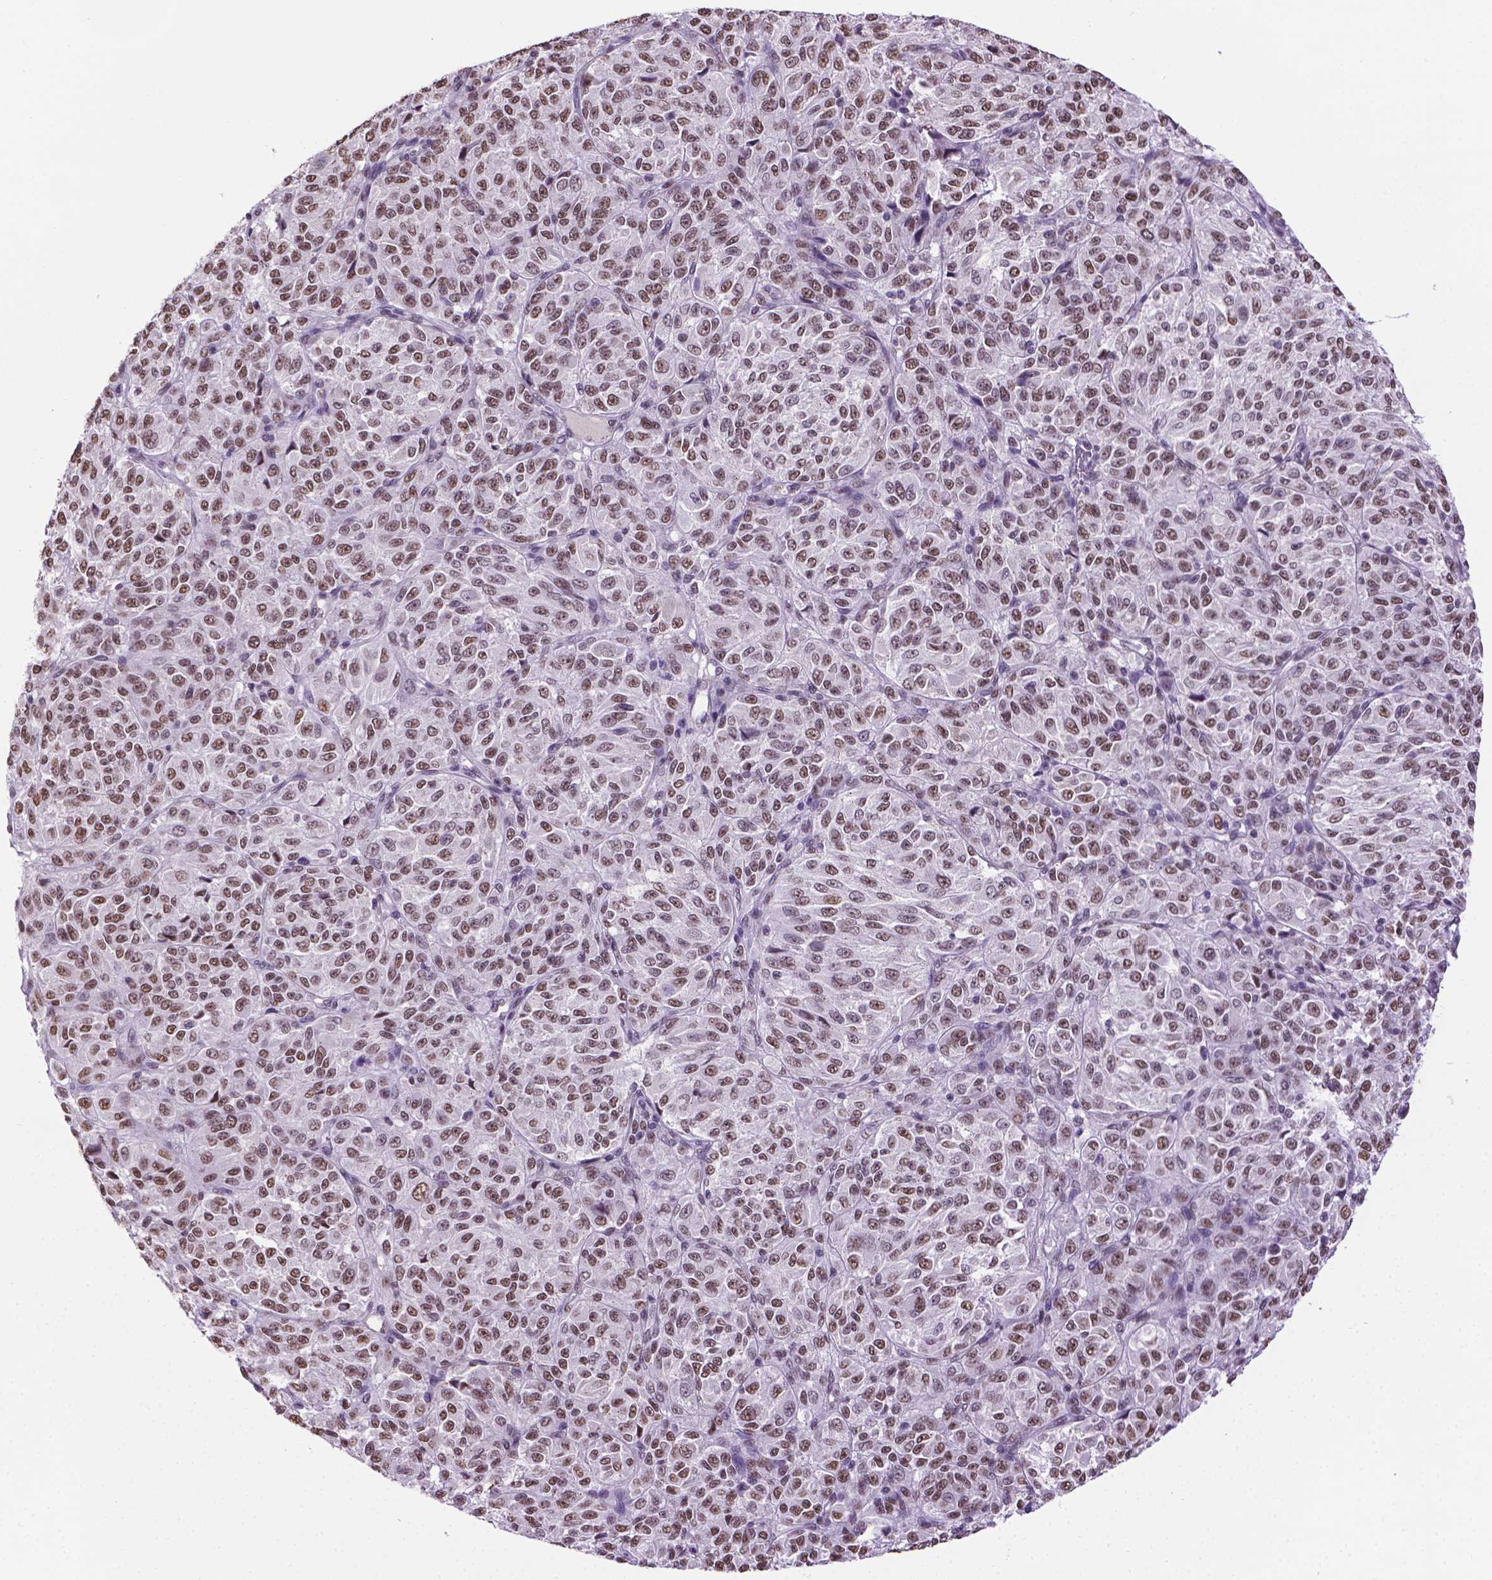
{"staining": {"intensity": "moderate", "quantity": ">75%", "location": "nuclear"}, "tissue": "melanoma", "cell_type": "Tumor cells", "image_type": "cancer", "snomed": [{"axis": "morphology", "description": "Malignant melanoma, Metastatic site"}, {"axis": "topography", "description": "Brain"}], "caption": "About >75% of tumor cells in human malignant melanoma (metastatic site) display moderate nuclear protein expression as visualized by brown immunohistochemical staining.", "gene": "ABI2", "patient": {"sex": "female", "age": 56}}